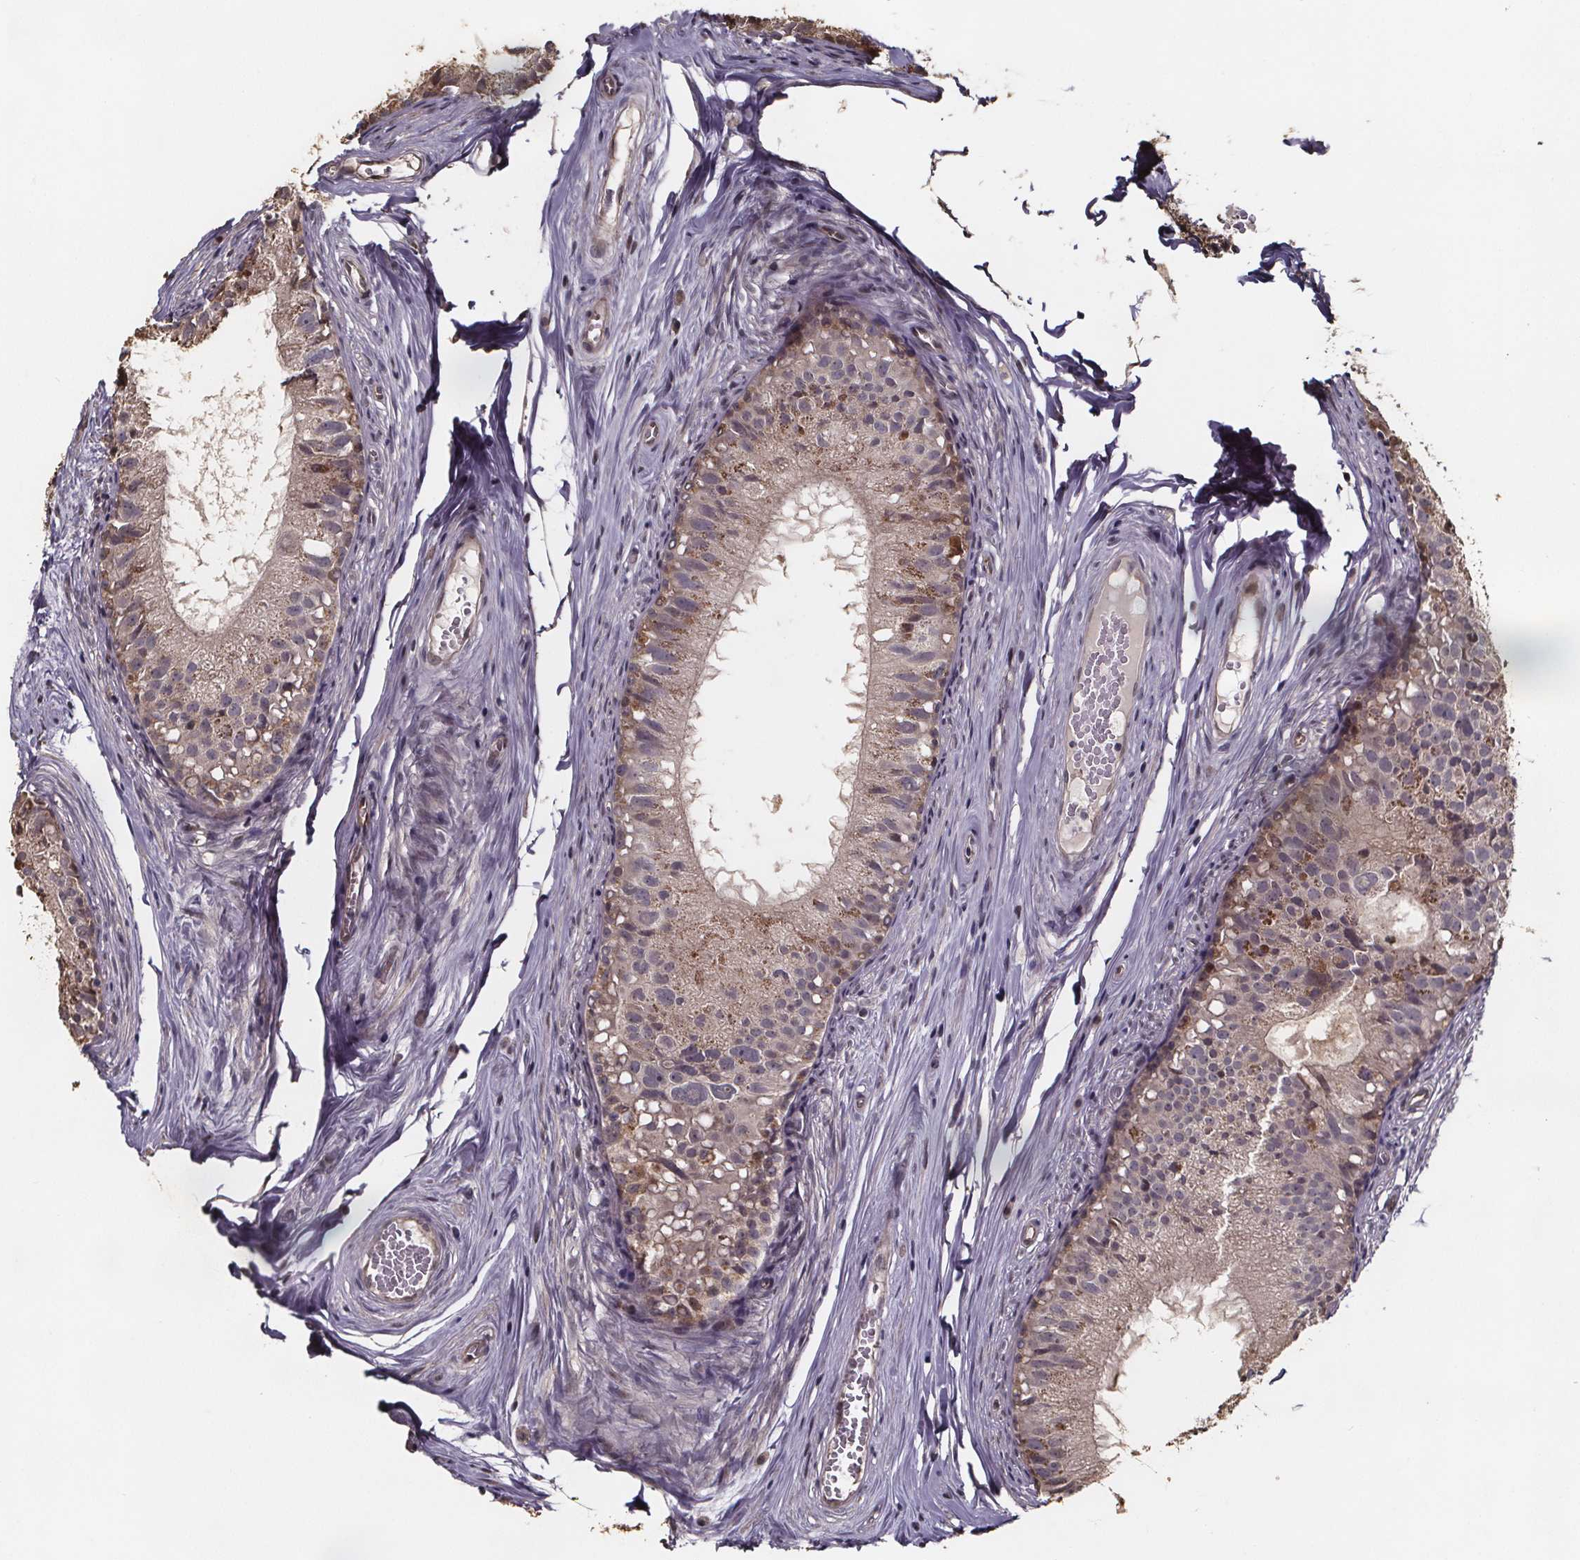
{"staining": {"intensity": "weak", "quantity": "<25%", "location": "cytoplasmic/membranous"}, "tissue": "epididymis", "cell_type": "Glandular cells", "image_type": "normal", "snomed": [{"axis": "morphology", "description": "Normal tissue, NOS"}, {"axis": "topography", "description": "Epididymis"}], "caption": "The immunohistochemistry (IHC) micrograph has no significant staining in glandular cells of epididymis. (DAB (3,3'-diaminobenzidine) IHC, high magnification).", "gene": "ZNF879", "patient": {"sex": "male", "age": 45}}